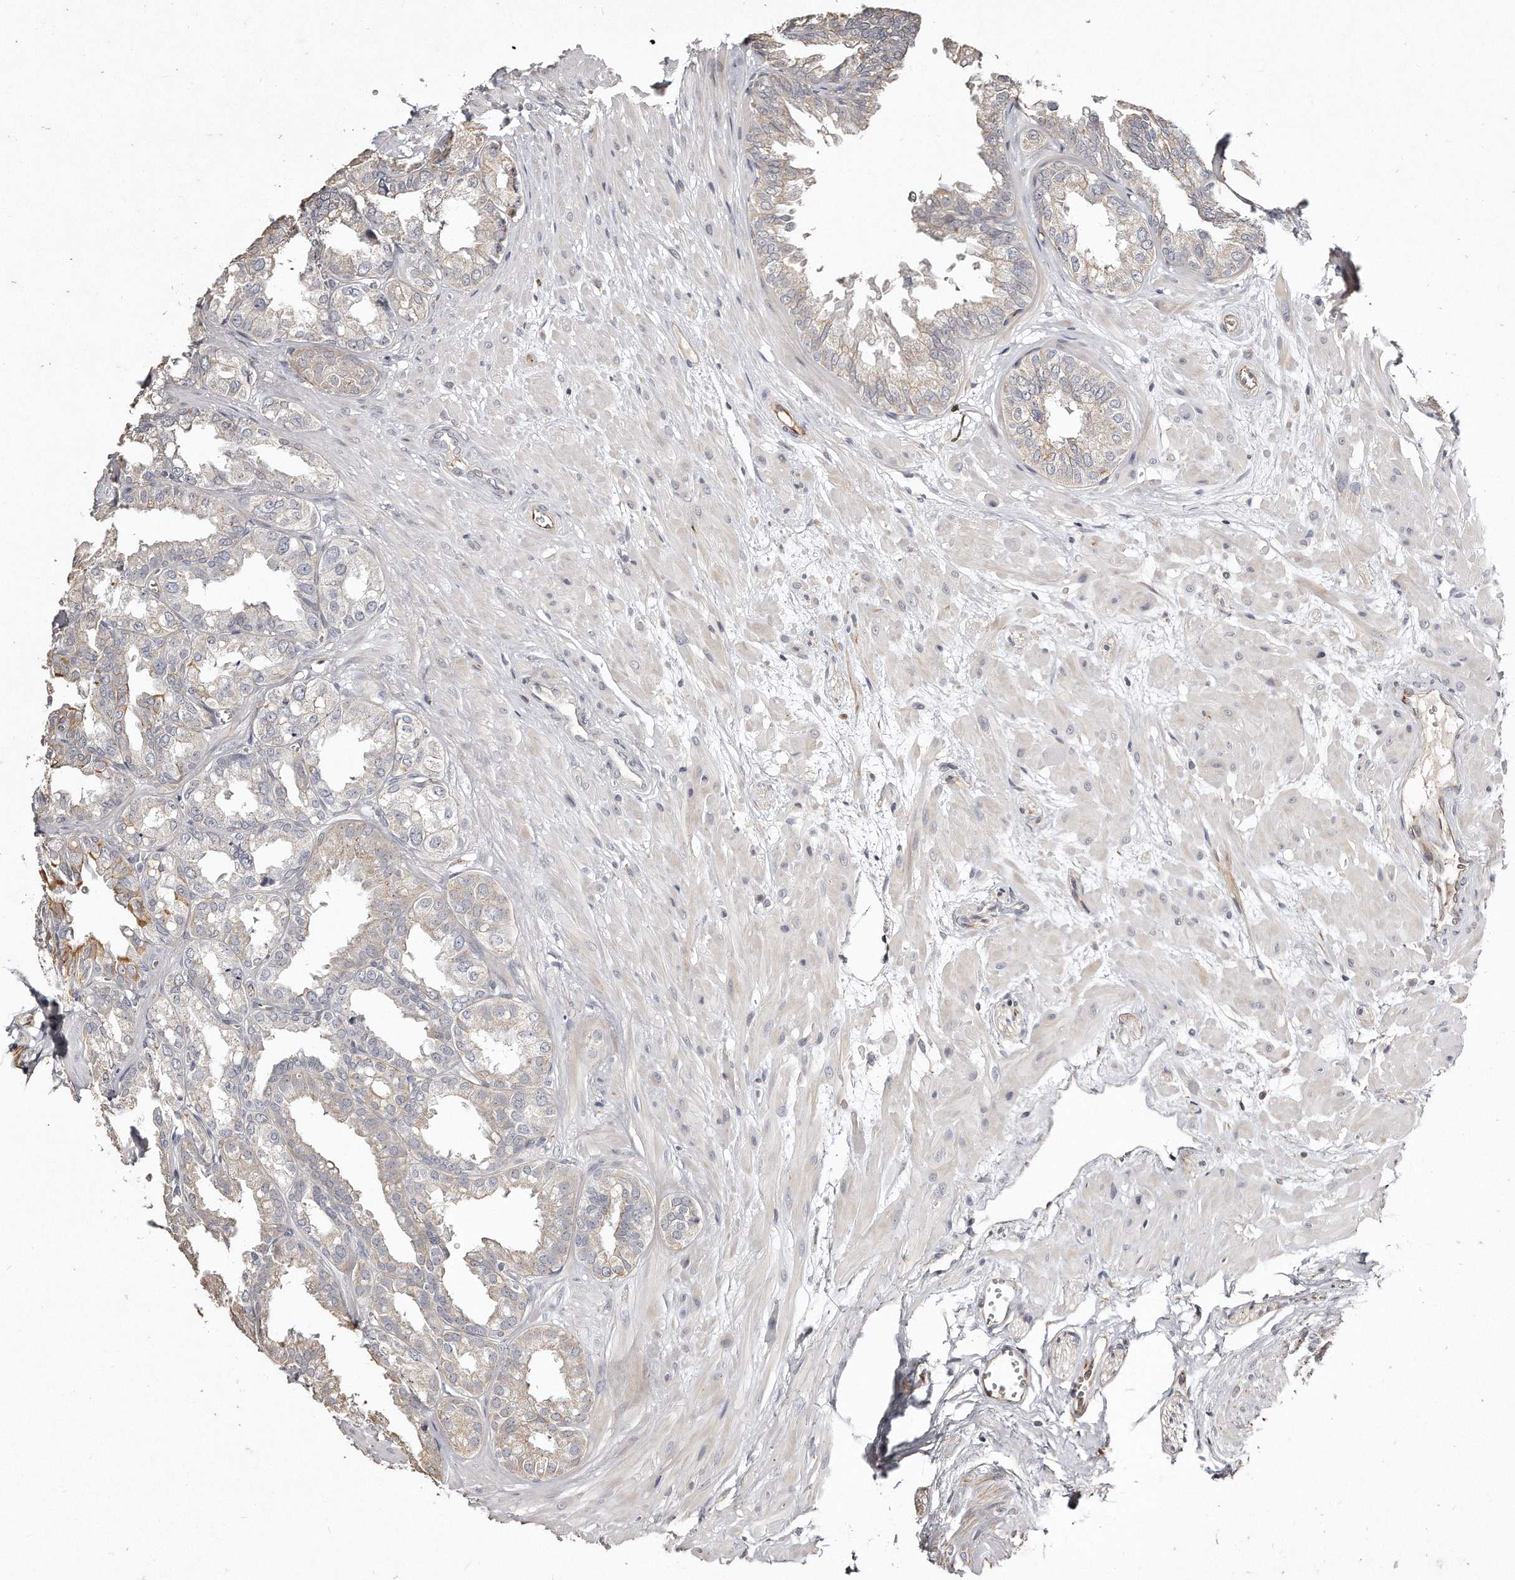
{"staining": {"intensity": "weak", "quantity": "<25%", "location": "cytoplasmic/membranous"}, "tissue": "seminal vesicle", "cell_type": "Glandular cells", "image_type": "normal", "snomed": [{"axis": "morphology", "description": "Normal tissue, NOS"}, {"axis": "topography", "description": "Prostate"}, {"axis": "topography", "description": "Seminal veicle"}], "caption": "Histopathology image shows no significant protein positivity in glandular cells of benign seminal vesicle. Brightfield microscopy of IHC stained with DAB (3,3'-diaminobenzidine) (brown) and hematoxylin (blue), captured at high magnification.", "gene": "ZYG11A", "patient": {"sex": "male", "age": 51}}